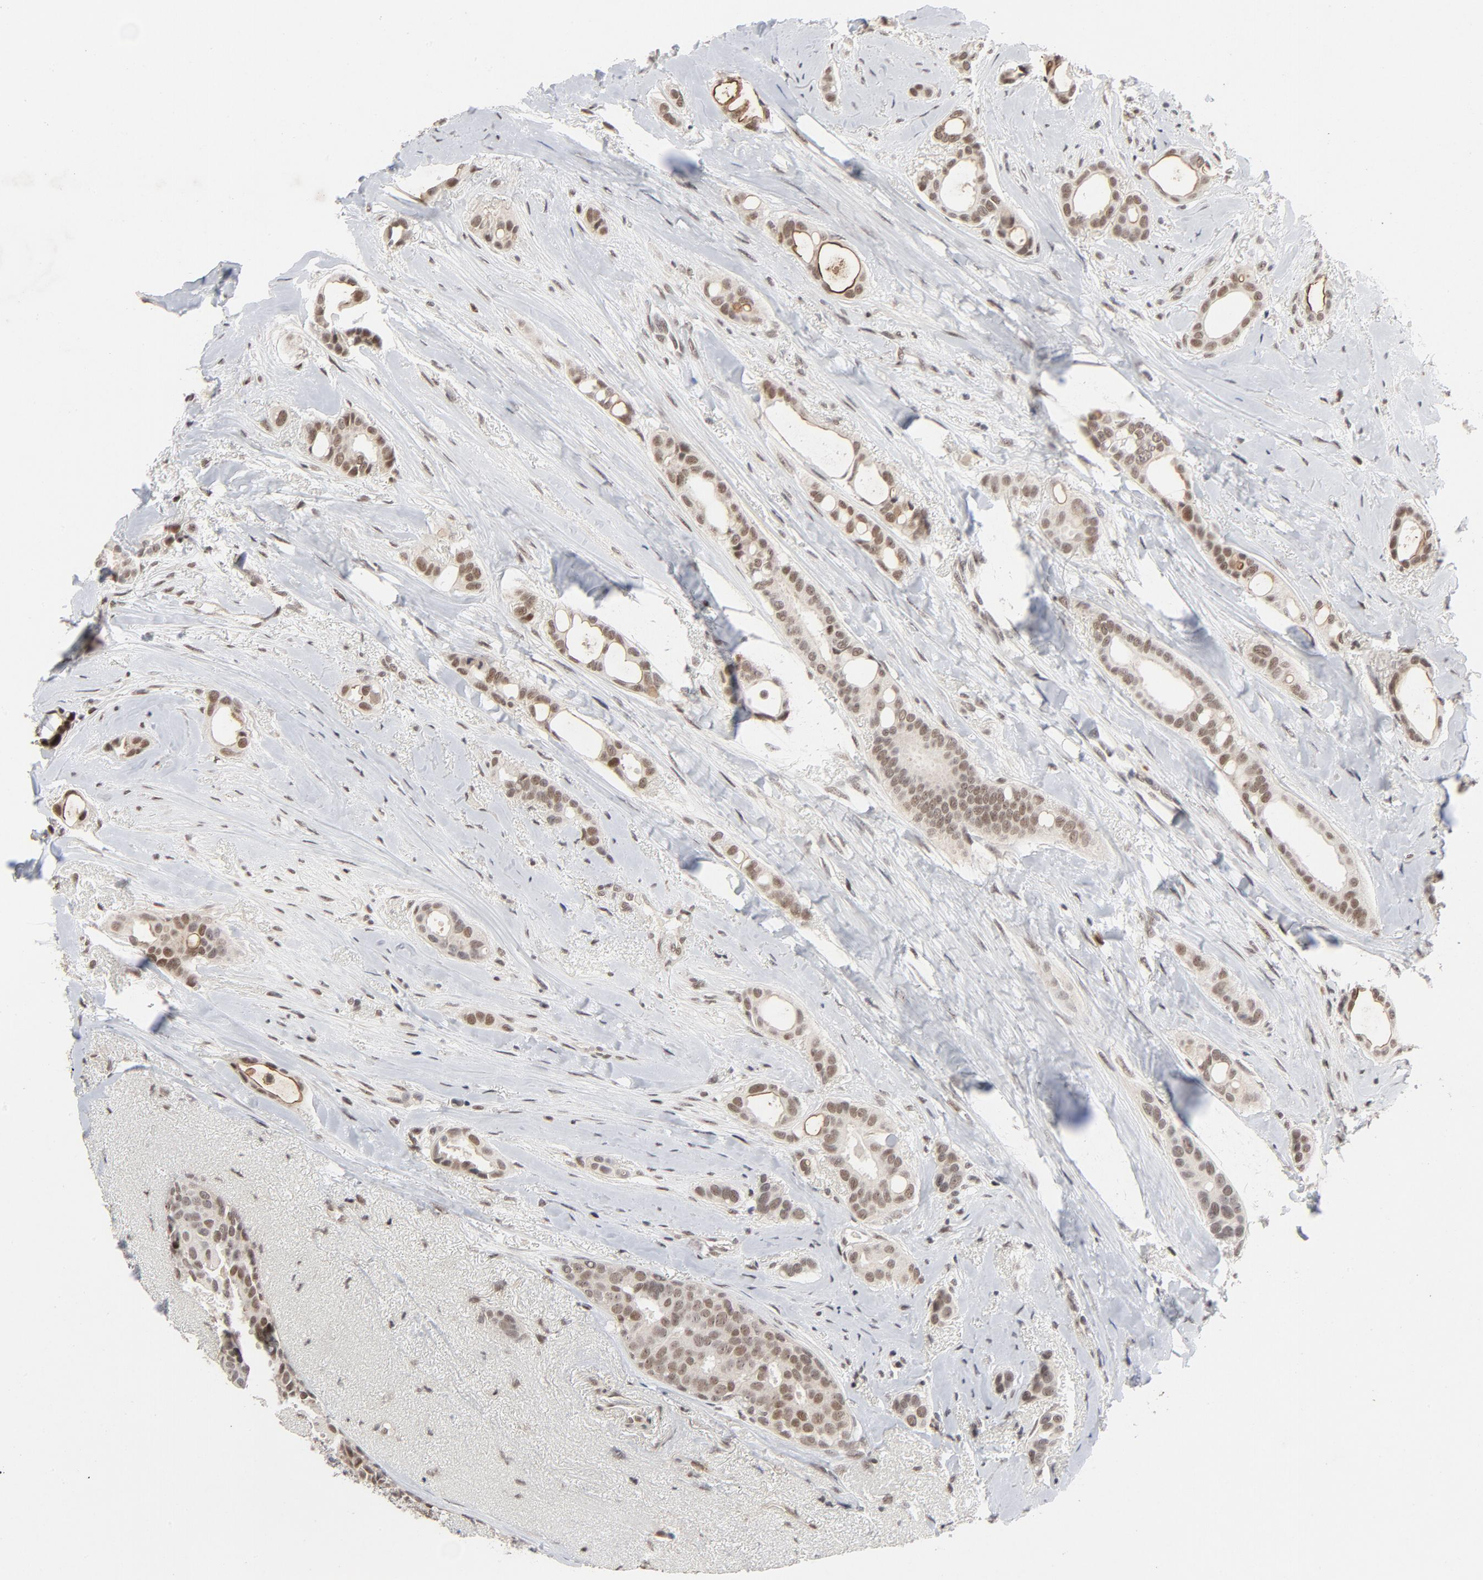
{"staining": {"intensity": "weak", "quantity": ">75%", "location": "nuclear"}, "tissue": "breast cancer", "cell_type": "Tumor cells", "image_type": "cancer", "snomed": [{"axis": "morphology", "description": "Duct carcinoma"}, {"axis": "topography", "description": "Breast"}], "caption": "Protein staining of infiltrating ductal carcinoma (breast) tissue exhibits weak nuclear staining in approximately >75% of tumor cells. The protein of interest is shown in brown color, while the nuclei are stained blue.", "gene": "ZKSCAN8", "patient": {"sex": "female", "age": 54}}